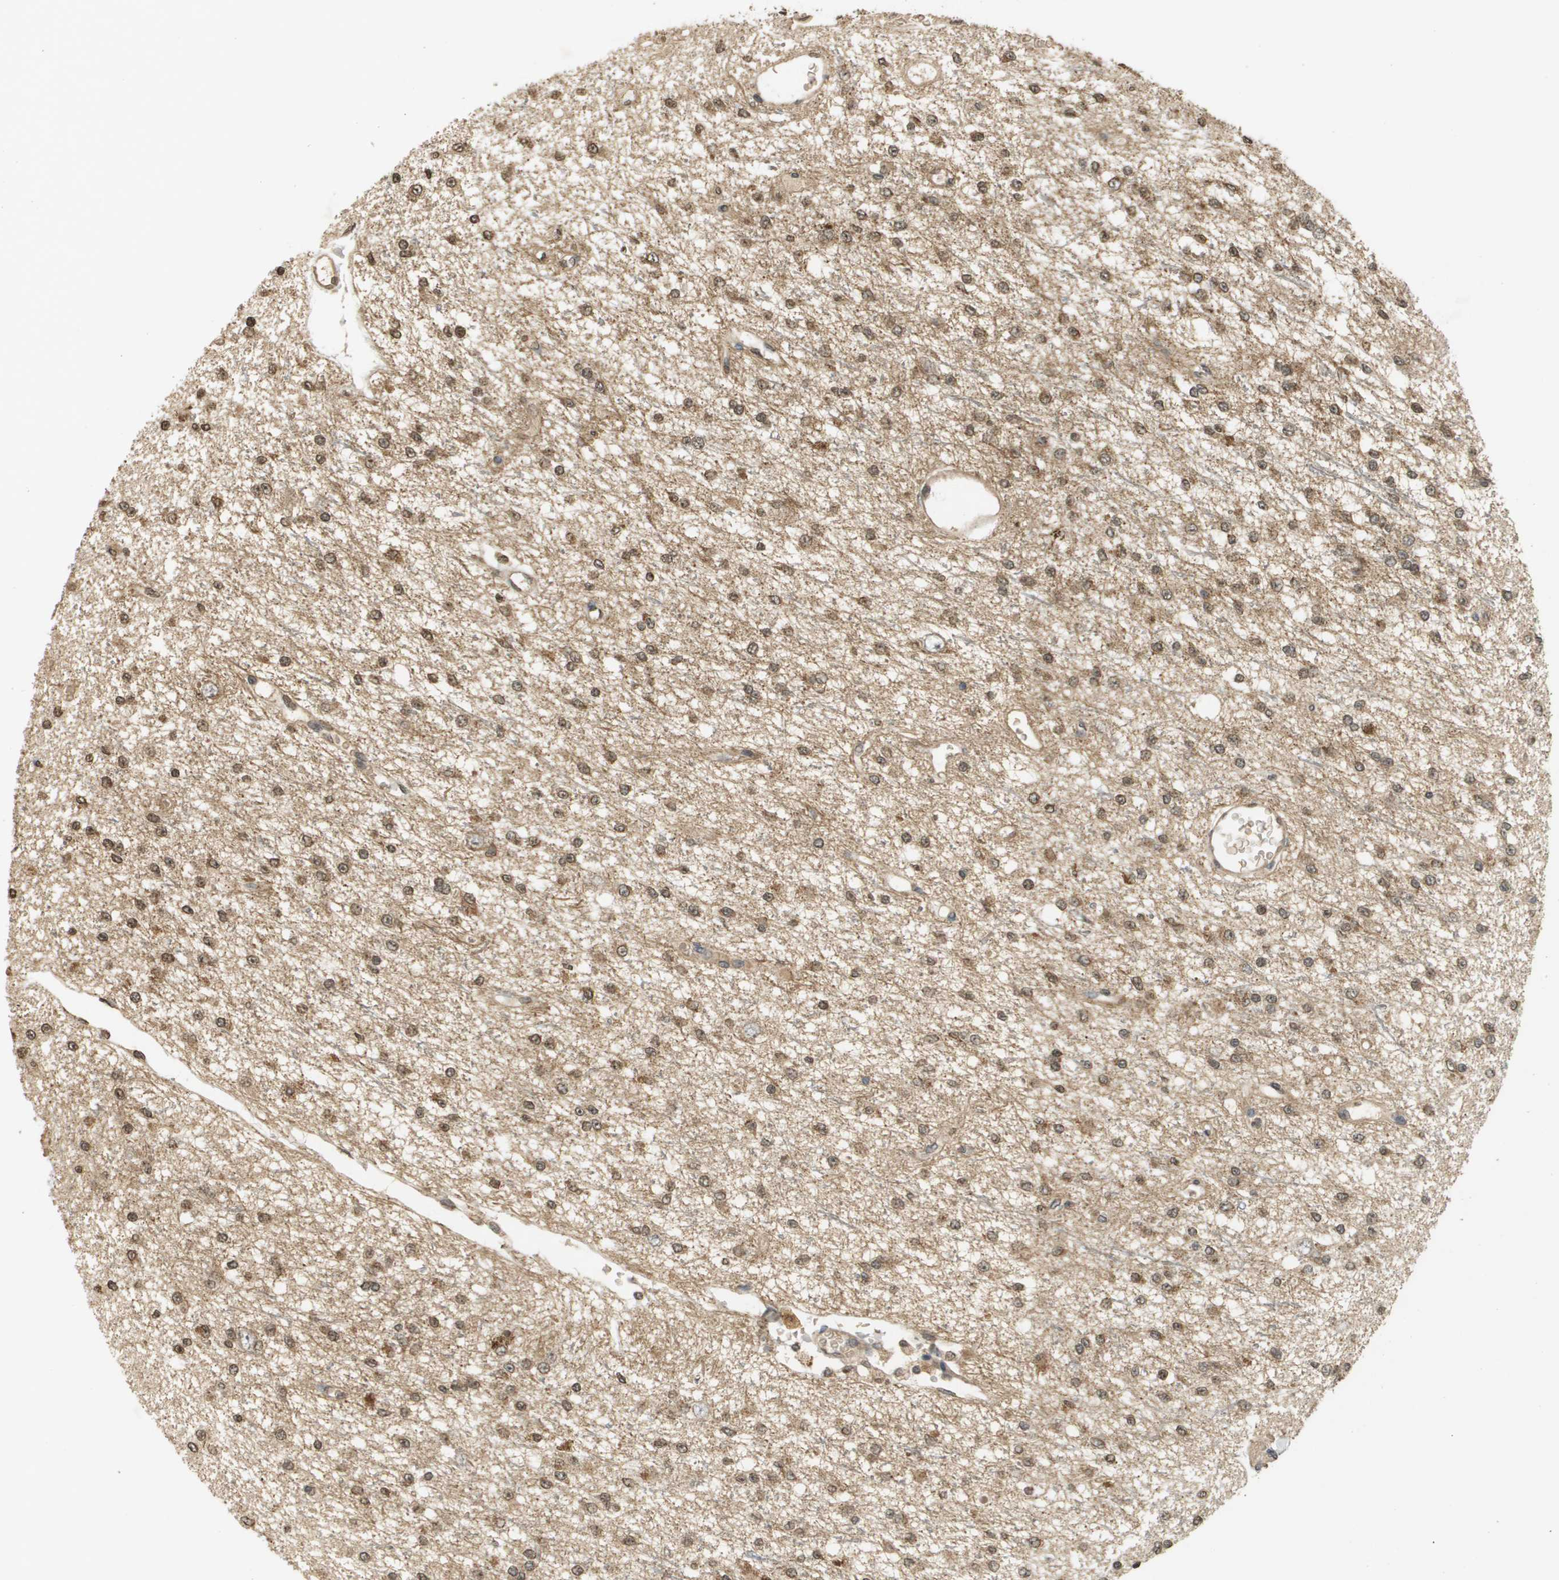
{"staining": {"intensity": "moderate", "quantity": ">75%", "location": "cytoplasmic/membranous,nuclear"}, "tissue": "glioma", "cell_type": "Tumor cells", "image_type": "cancer", "snomed": [{"axis": "morphology", "description": "Glioma, malignant, Low grade"}, {"axis": "topography", "description": "Brain"}], "caption": "Malignant low-grade glioma tissue reveals moderate cytoplasmic/membranous and nuclear positivity in about >75% of tumor cells", "gene": "RAB21", "patient": {"sex": "male", "age": 38}}